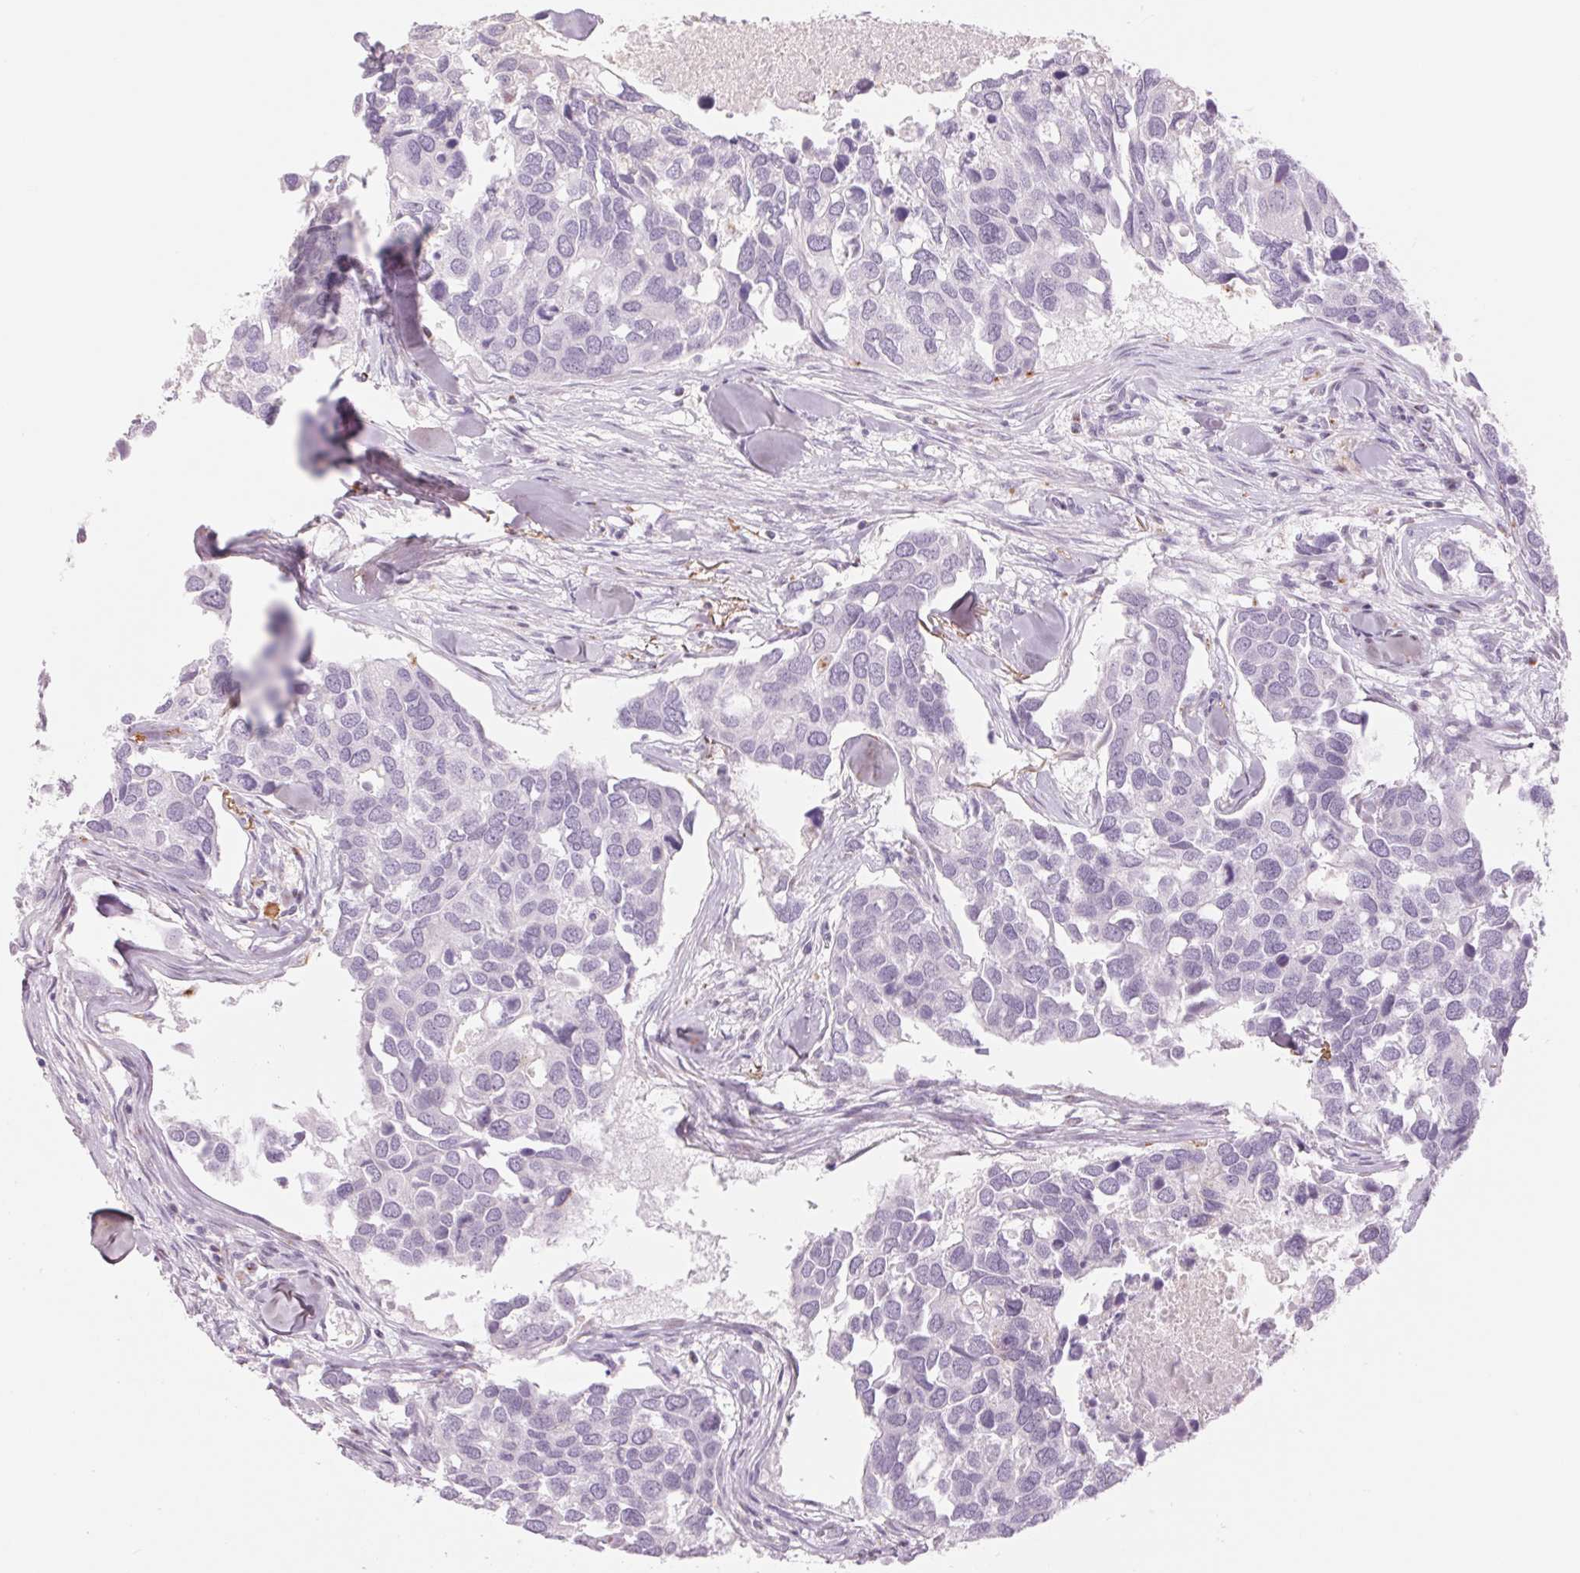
{"staining": {"intensity": "negative", "quantity": "none", "location": "none"}, "tissue": "breast cancer", "cell_type": "Tumor cells", "image_type": "cancer", "snomed": [{"axis": "morphology", "description": "Duct carcinoma"}, {"axis": "topography", "description": "Breast"}], "caption": "The histopathology image displays no staining of tumor cells in invasive ductal carcinoma (breast).", "gene": "GALNT7", "patient": {"sex": "female", "age": 83}}